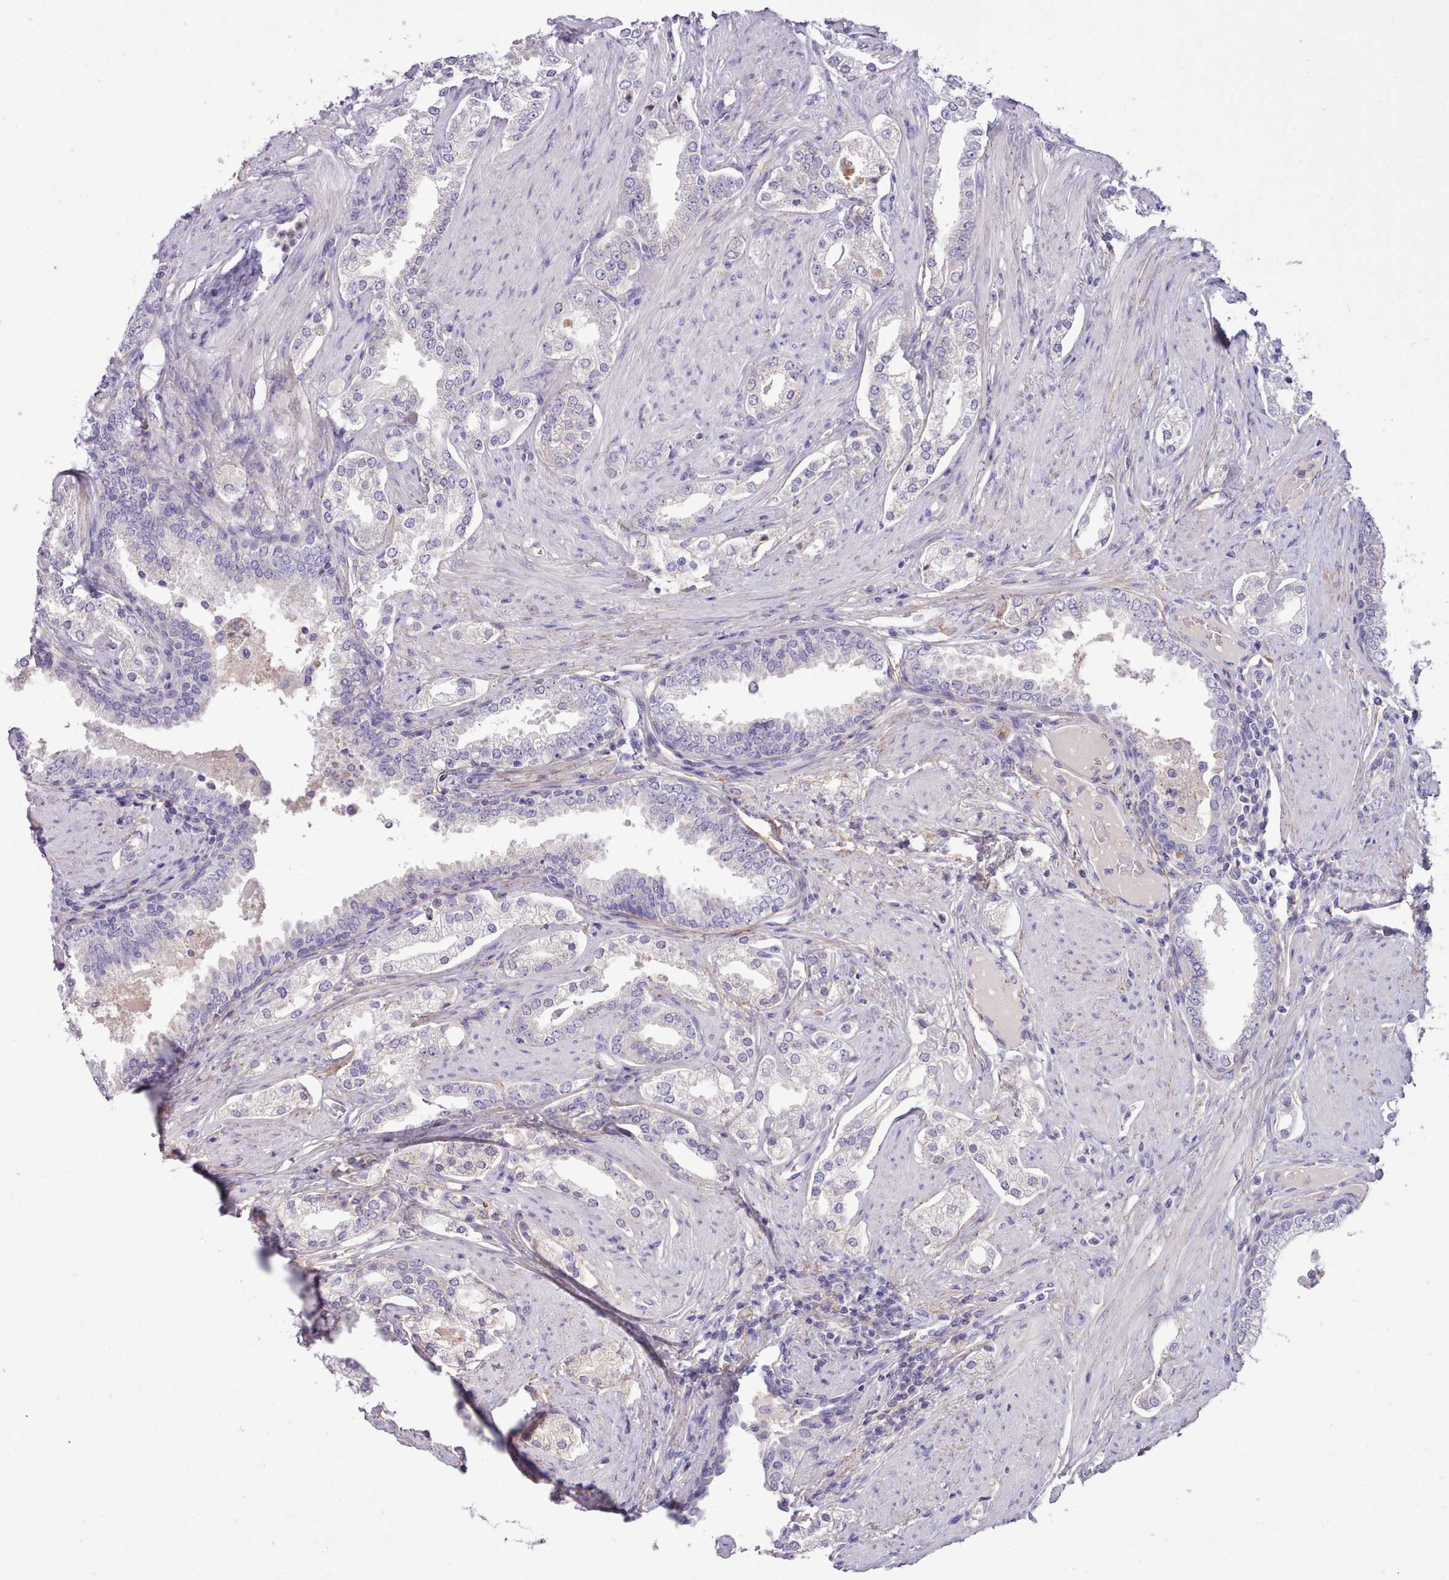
{"staining": {"intensity": "negative", "quantity": "none", "location": "none"}, "tissue": "prostate cancer", "cell_type": "Tumor cells", "image_type": "cancer", "snomed": [{"axis": "morphology", "description": "Adenocarcinoma, High grade"}, {"axis": "topography", "description": "Prostate"}], "caption": "Prostate cancer (high-grade adenocarcinoma) stained for a protein using immunohistochemistry reveals no expression tumor cells.", "gene": "CYP2A13", "patient": {"sex": "male", "age": 71}}